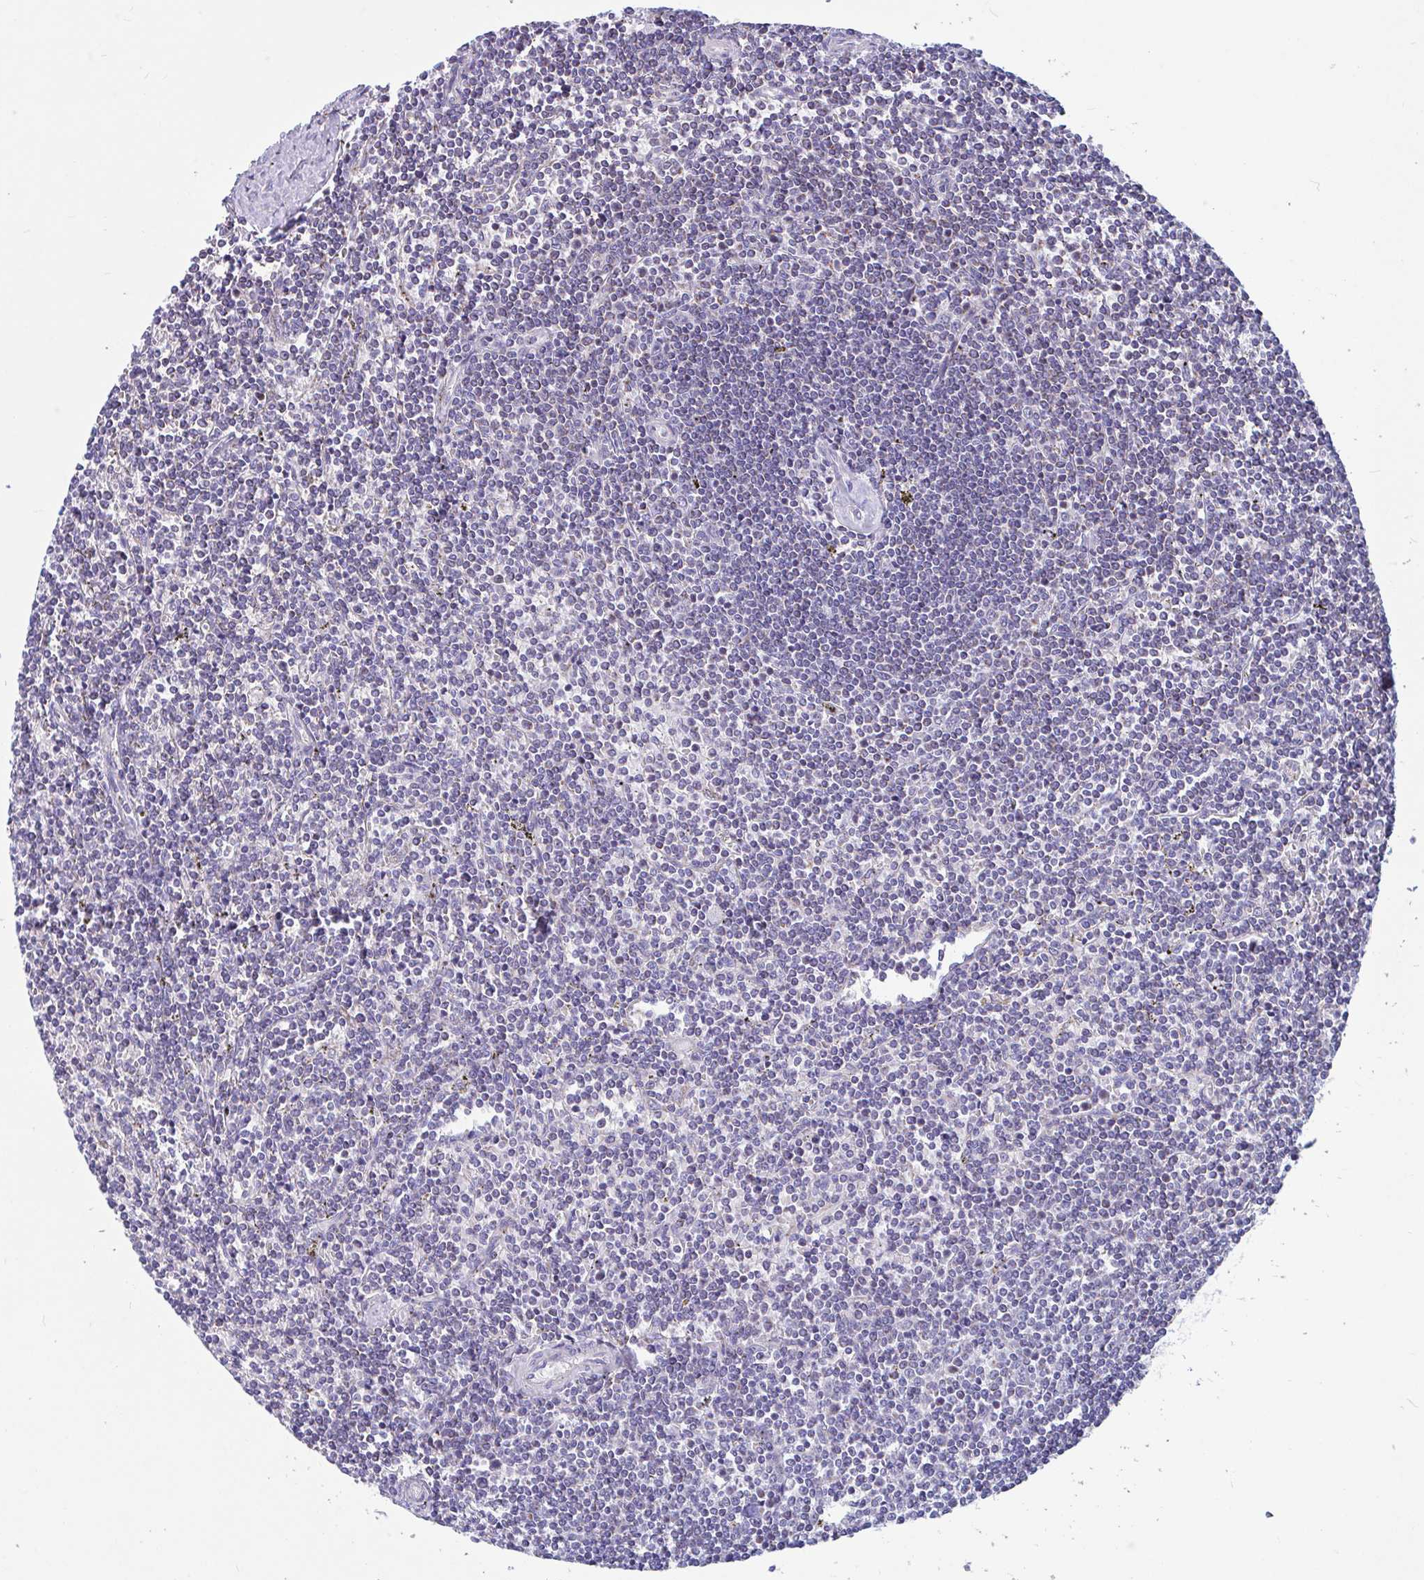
{"staining": {"intensity": "negative", "quantity": "none", "location": "none"}, "tissue": "lymphoma", "cell_type": "Tumor cells", "image_type": "cancer", "snomed": [{"axis": "morphology", "description": "Malignant lymphoma, non-Hodgkin's type, Low grade"}, {"axis": "topography", "description": "Spleen"}], "caption": "The image displays no staining of tumor cells in lymphoma.", "gene": "OR13A1", "patient": {"sex": "male", "age": 78}}